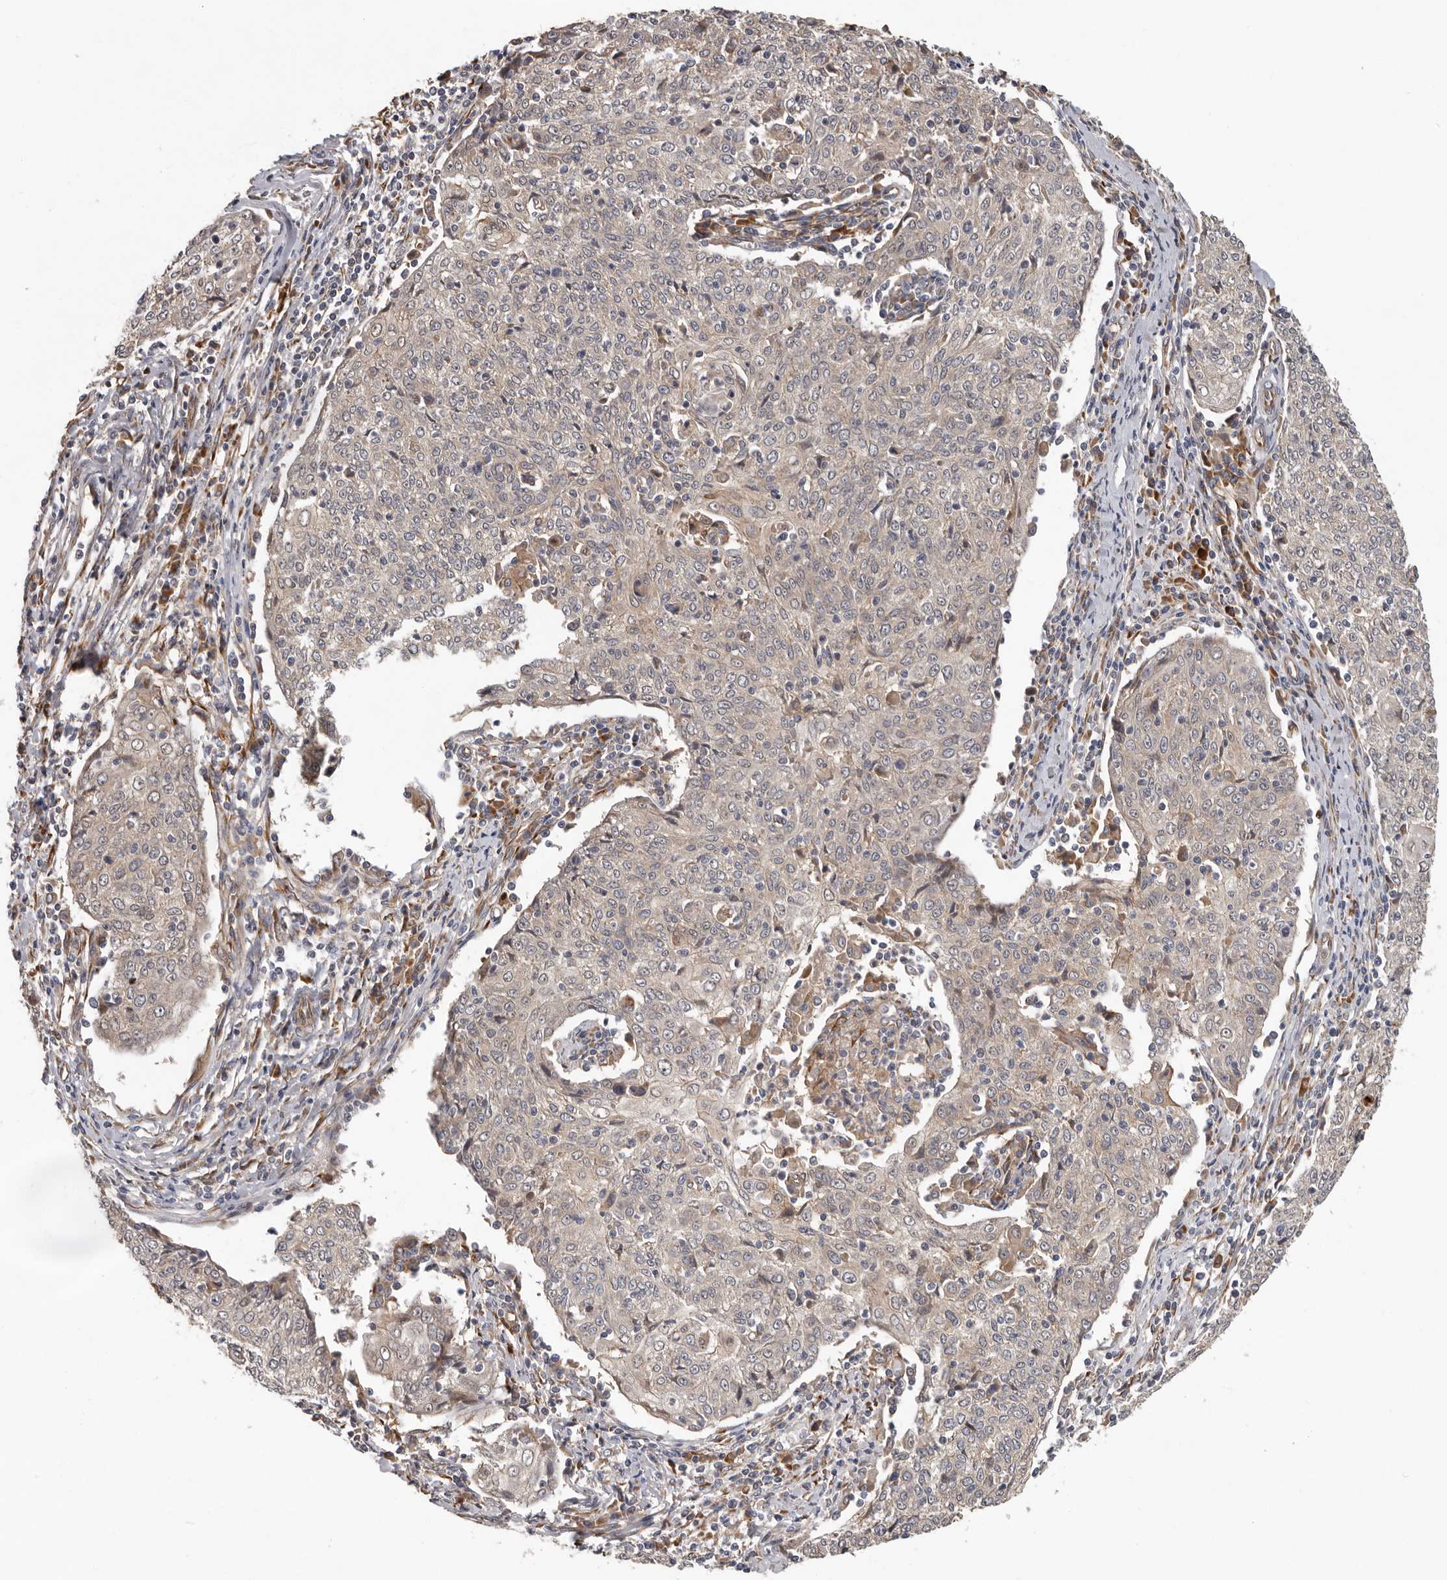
{"staining": {"intensity": "weak", "quantity": "<25%", "location": "cytoplasmic/membranous"}, "tissue": "cervical cancer", "cell_type": "Tumor cells", "image_type": "cancer", "snomed": [{"axis": "morphology", "description": "Squamous cell carcinoma, NOS"}, {"axis": "topography", "description": "Cervix"}], "caption": "Cervical squamous cell carcinoma was stained to show a protein in brown. There is no significant staining in tumor cells.", "gene": "MTF1", "patient": {"sex": "female", "age": 48}}